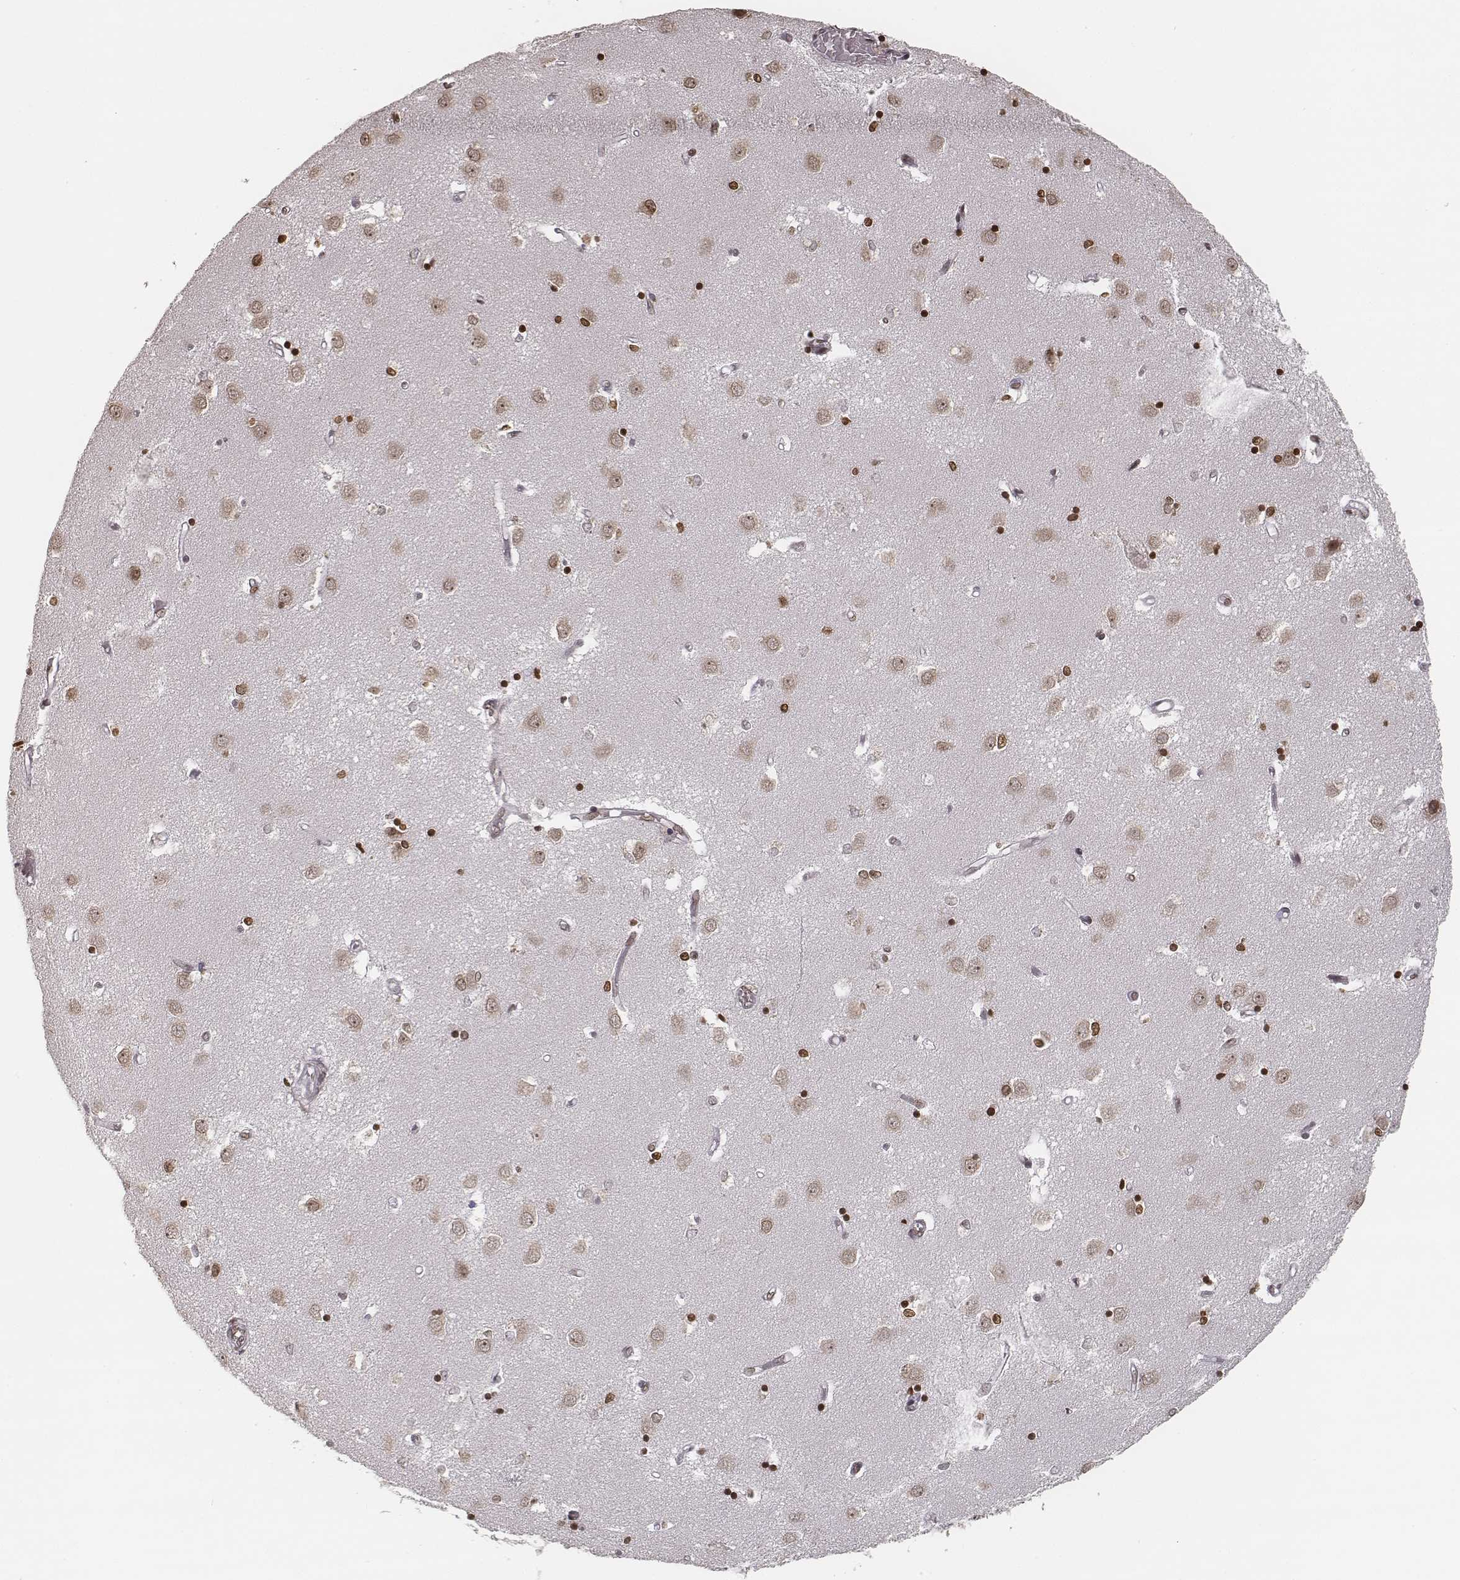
{"staining": {"intensity": "strong", "quantity": ">75%", "location": "nuclear"}, "tissue": "caudate", "cell_type": "Glial cells", "image_type": "normal", "snomed": [{"axis": "morphology", "description": "Normal tissue, NOS"}, {"axis": "topography", "description": "Lateral ventricle wall"}], "caption": "About >75% of glial cells in benign human caudate reveal strong nuclear protein staining as visualized by brown immunohistochemical staining.", "gene": "HMGA2", "patient": {"sex": "male", "age": 54}}